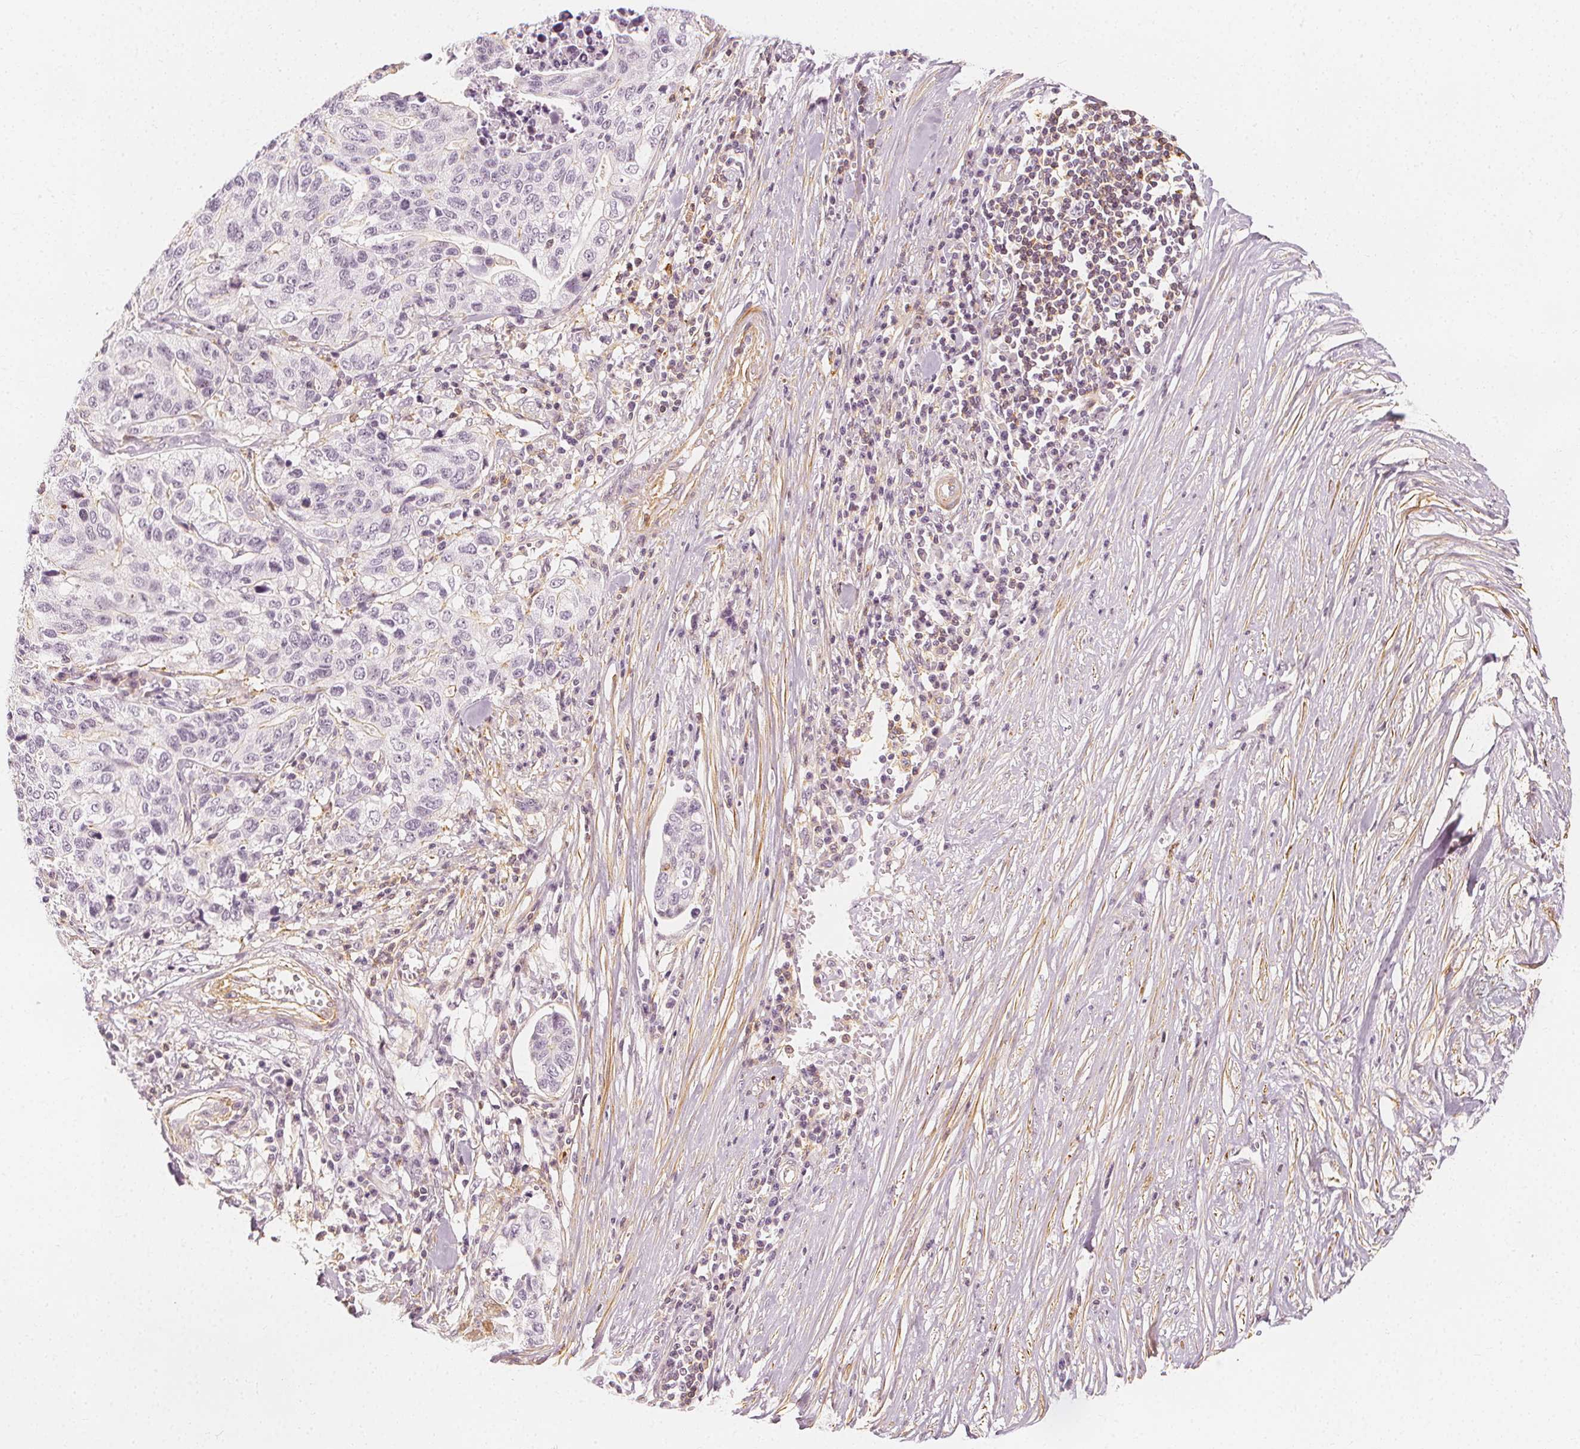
{"staining": {"intensity": "negative", "quantity": "none", "location": "none"}, "tissue": "stomach cancer", "cell_type": "Tumor cells", "image_type": "cancer", "snomed": [{"axis": "morphology", "description": "Adenocarcinoma, NOS"}, {"axis": "topography", "description": "Stomach, upper"}], "caption": "IHC histopathology image of neoplastic tissue: human stomach cancer (adenocarcinoma) stained with DAB (3,3'-diaminobenzidine) shows no significant protein expression in tumor cells.", "gene": "ARHGAP26", "patient": {"sex": "female", "age": 67}}